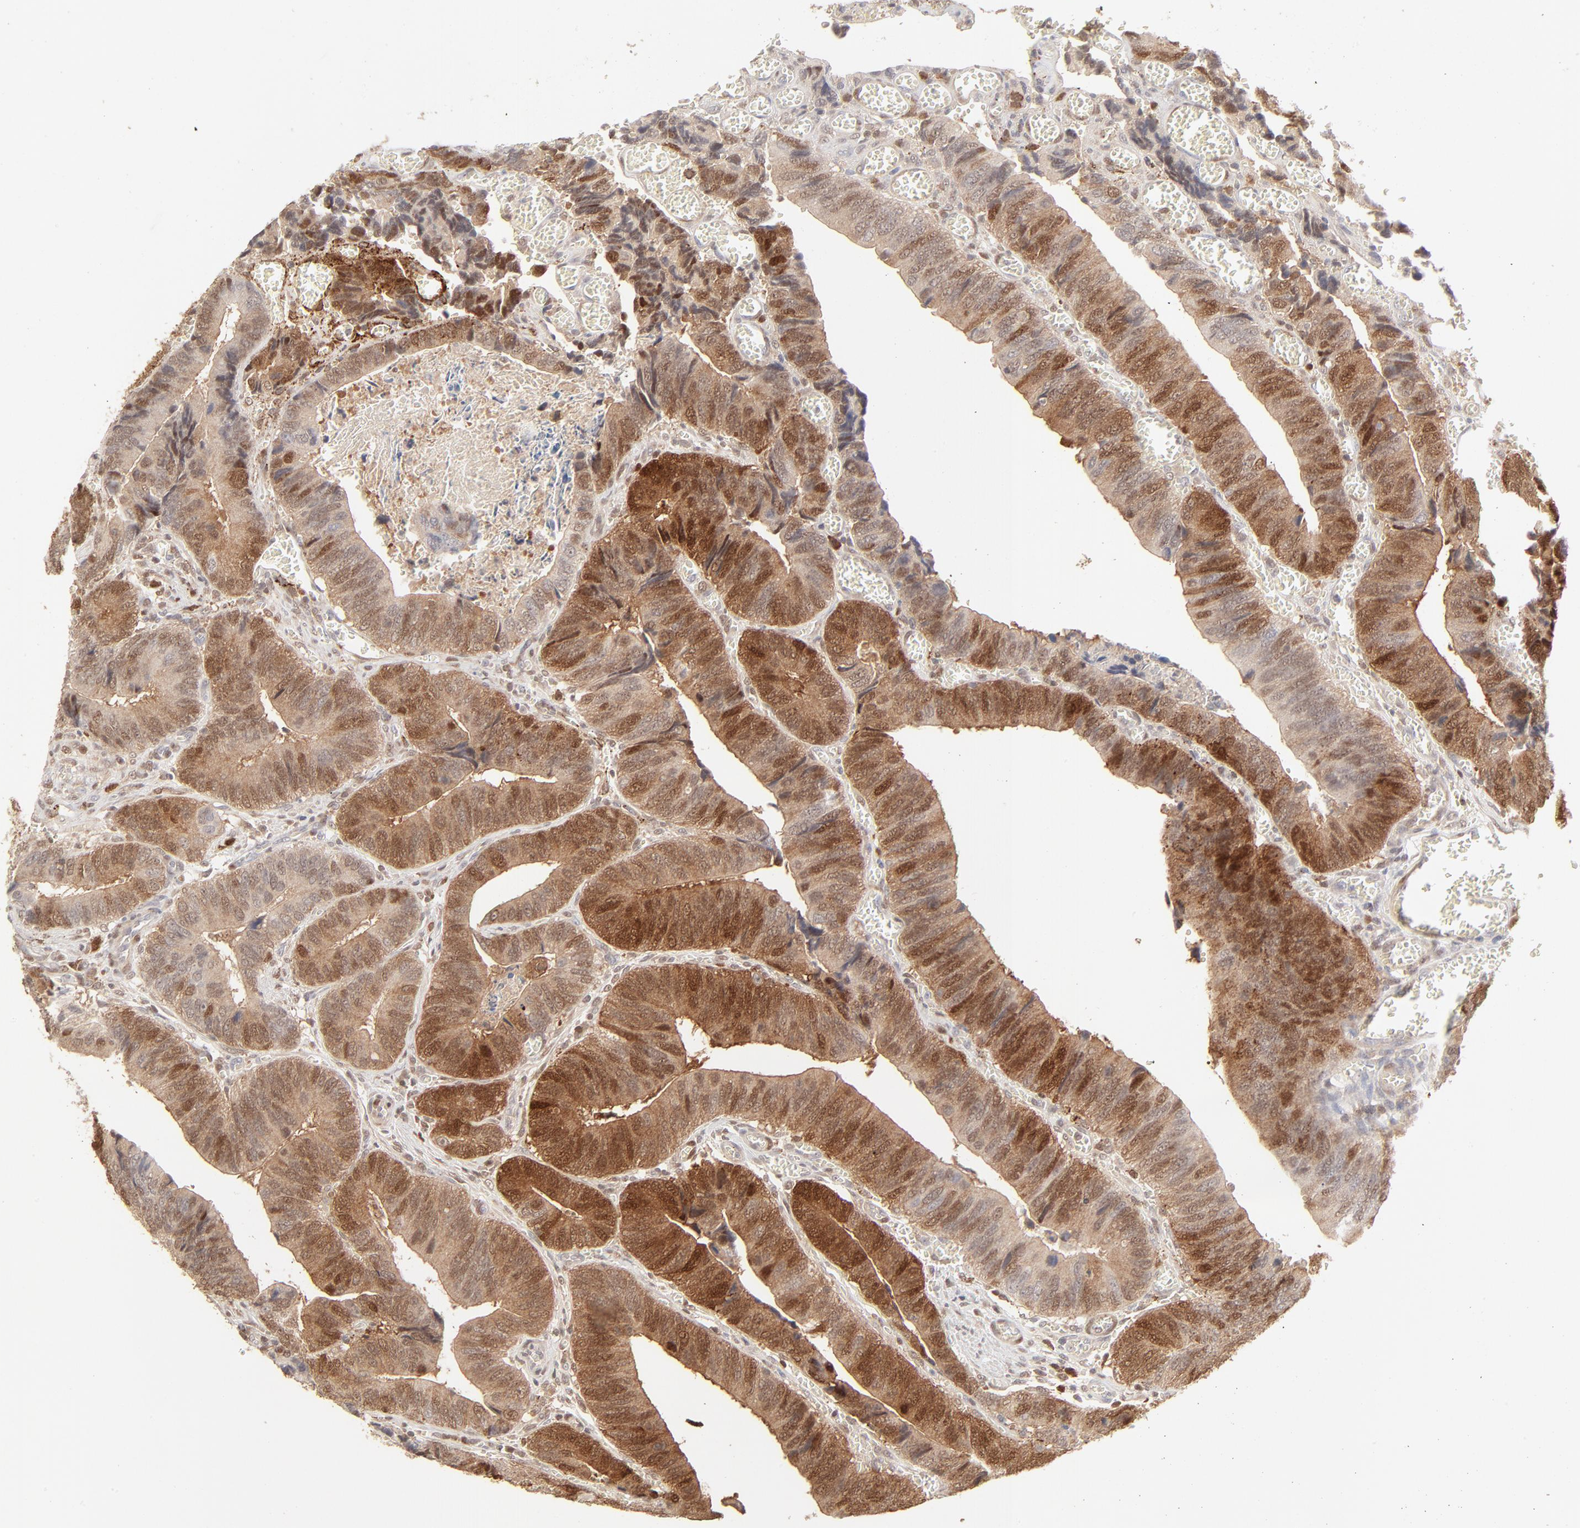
{"staining": {"intensity": "moderate", "quantity": "25%-75%", "location": "cytoplasmic/membranous,nuclear"}, "tissue": "colorectal cancer", "cell_type": "Tumor cells", "image_type": "cancer", "snomed": [{"axis": "morphology", "description": "Adenocarcinoma, NOS"}, {"axis": "topography", "description": "Colon"}], "caption": "Protein staining shows moderate cytoplasmic/membranous and nuclear positivity in about 25%-75% of tumor cells in colorectal cancer (adenocarcinoma).", "gene": "CDK6", "patient": {"sex": "male", "age": 72}}